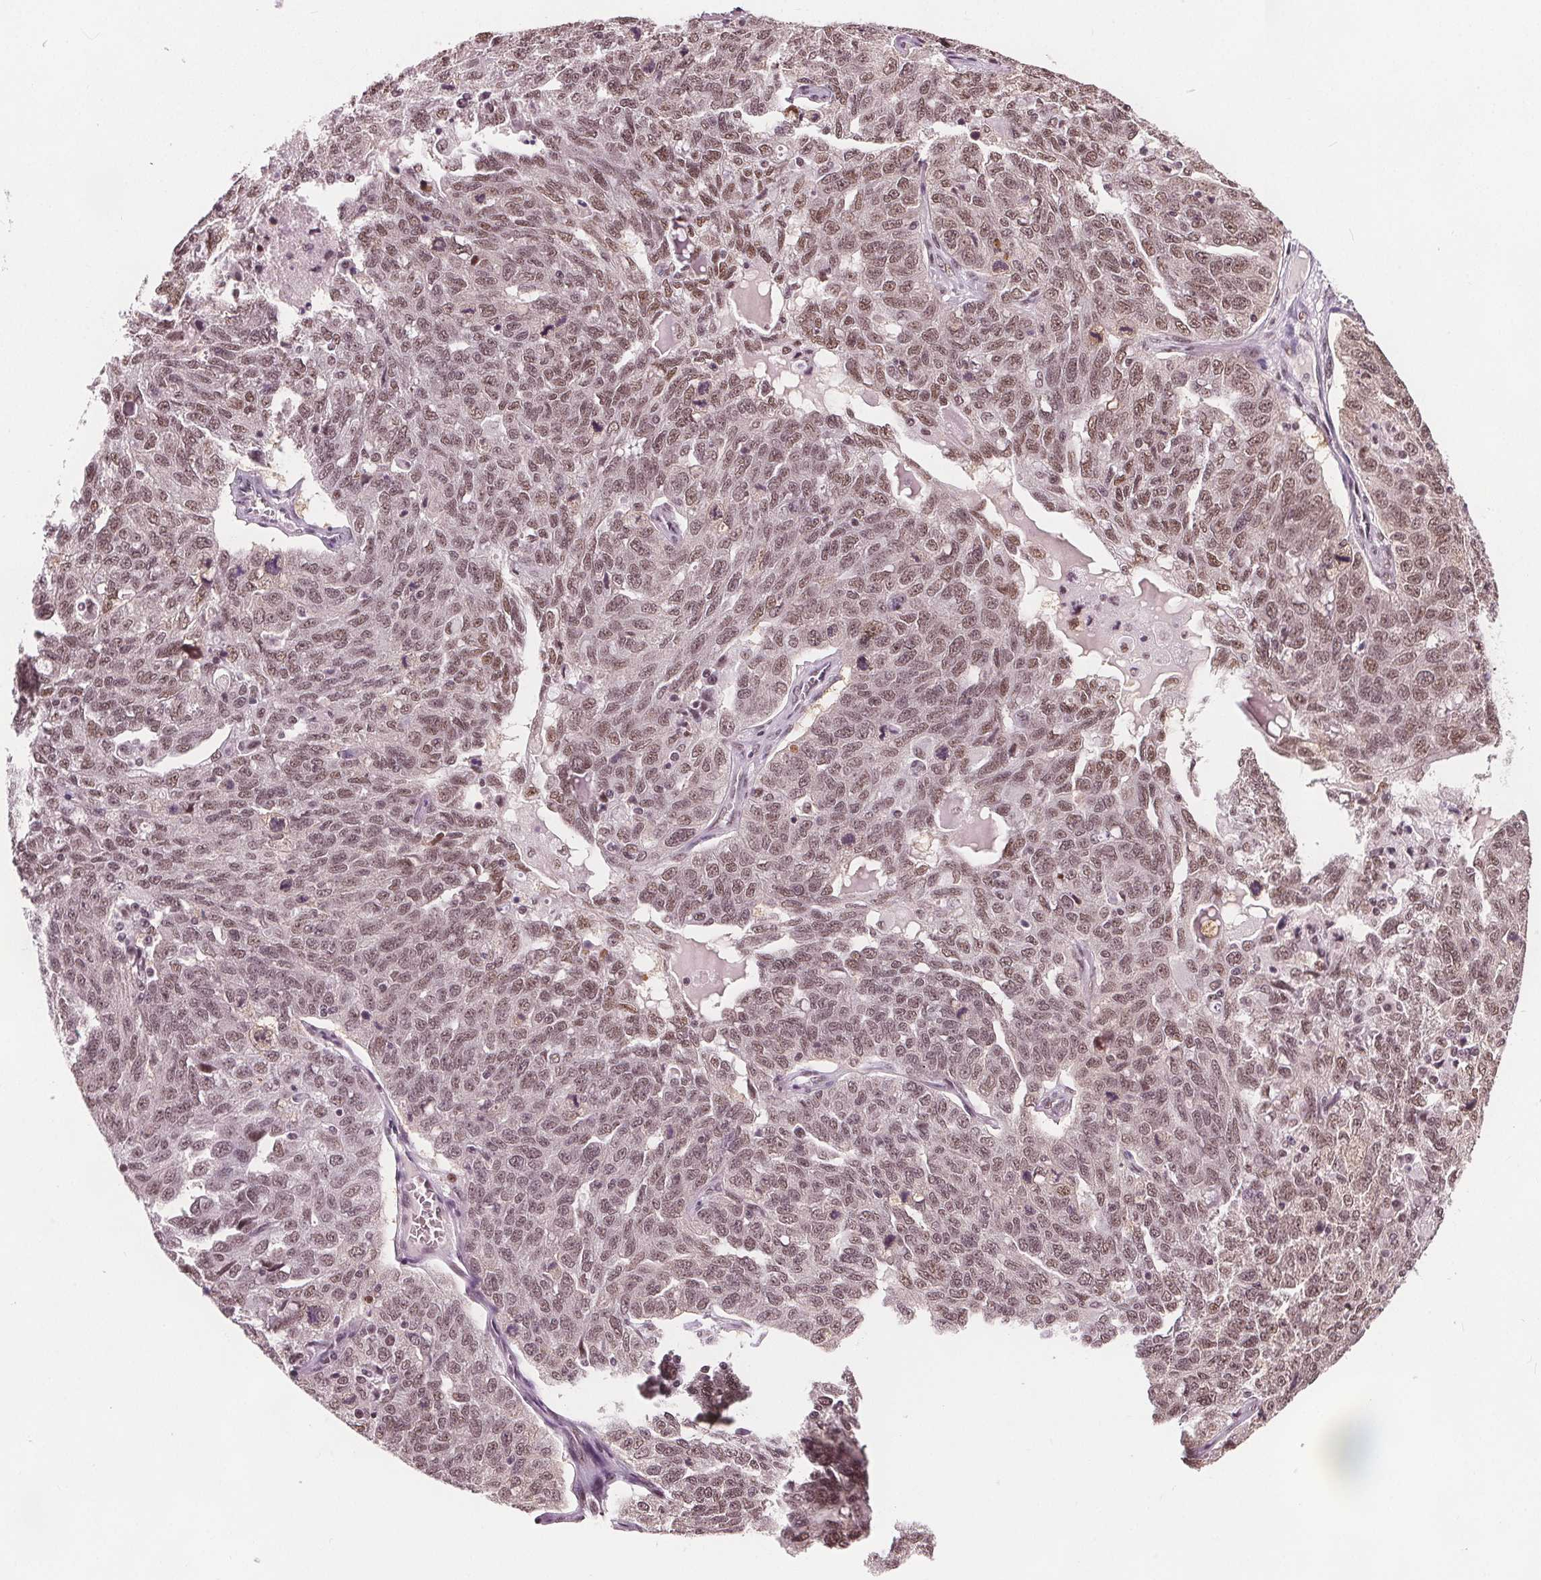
{"staining": {"intensity": "weak", "quantity": ">75%", "location": "nuclear"}, "tissue": "ovarian cancer", "cell_type": "Tumor cells", "image_type": "cancer", "snomed": [{"axis": "morphology", "description": "Cystadenocarcinoma, serous, NOS"}, {"axis": "topography", "description": "Ovary"}], "caption": "Serous cystadenocarcinoma (ovarian) stained with DAB immunohistochemistry (IHC) exhibits low levels of weak nuclear staining in approximately >75% of tumor cells.", "gene": "IWS1", "patient": {"sex": "female", "age": 71}}